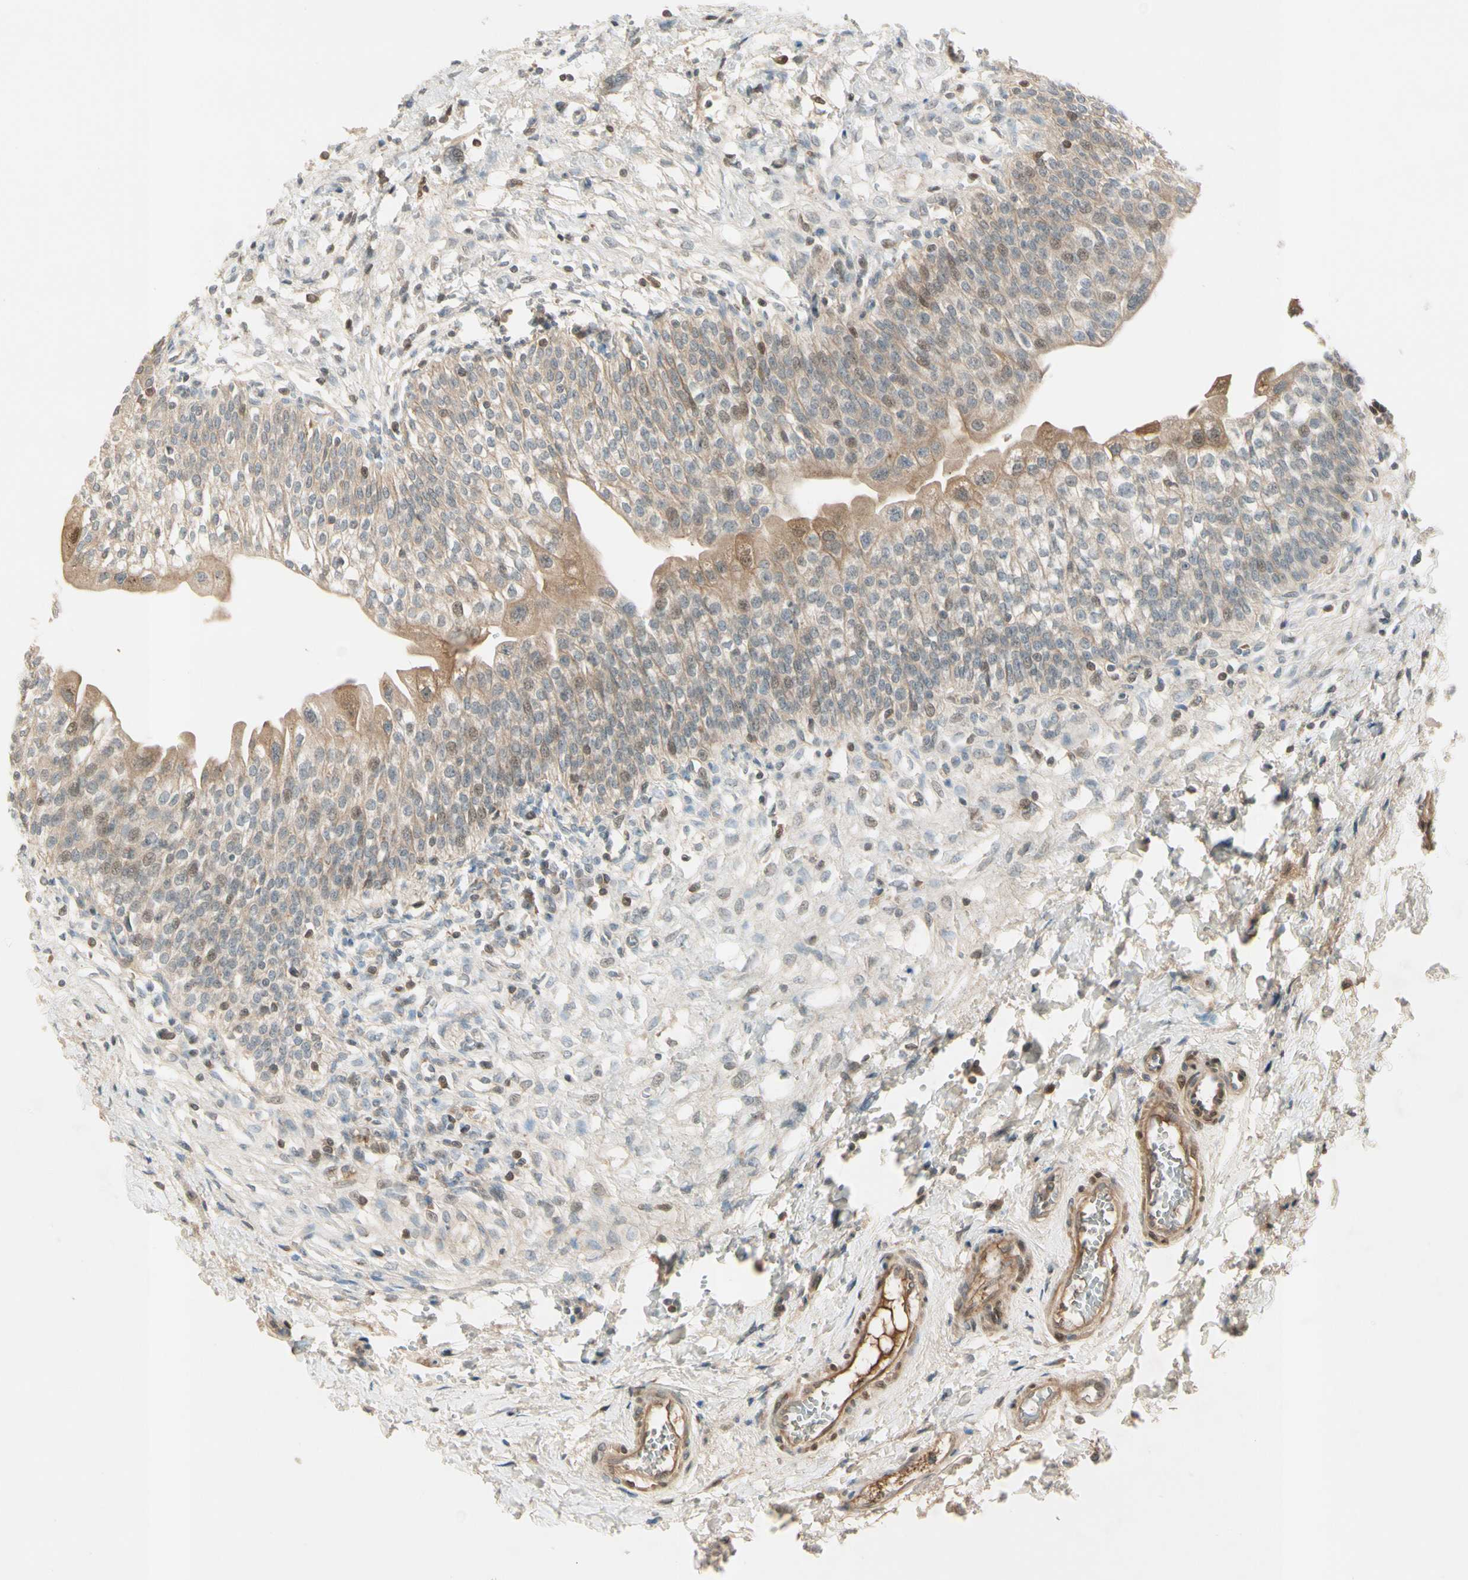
{"staining": {"intensity": "moderate", "quantity": ">75%", "location": "cytoplasmic/membranous,nuclear"}, "tissue": "urinary bladder", "cell_type": "Urothelial cells", "image_type": "normal", "snomed": [{"axis": "morphology", "description": "Normal tissue, NOS"}, {"axis": "topography", "description": "Urinary bladder"}], "caption": "A brown stain shows moderate cytoplasmic/membranous,nuclear expression of a protein in urothelial cells of normal urinary bladder. Nuclei are stained in blue.", "gene": "ICAM5", "patient": {"sex": "male", "age": 55}}